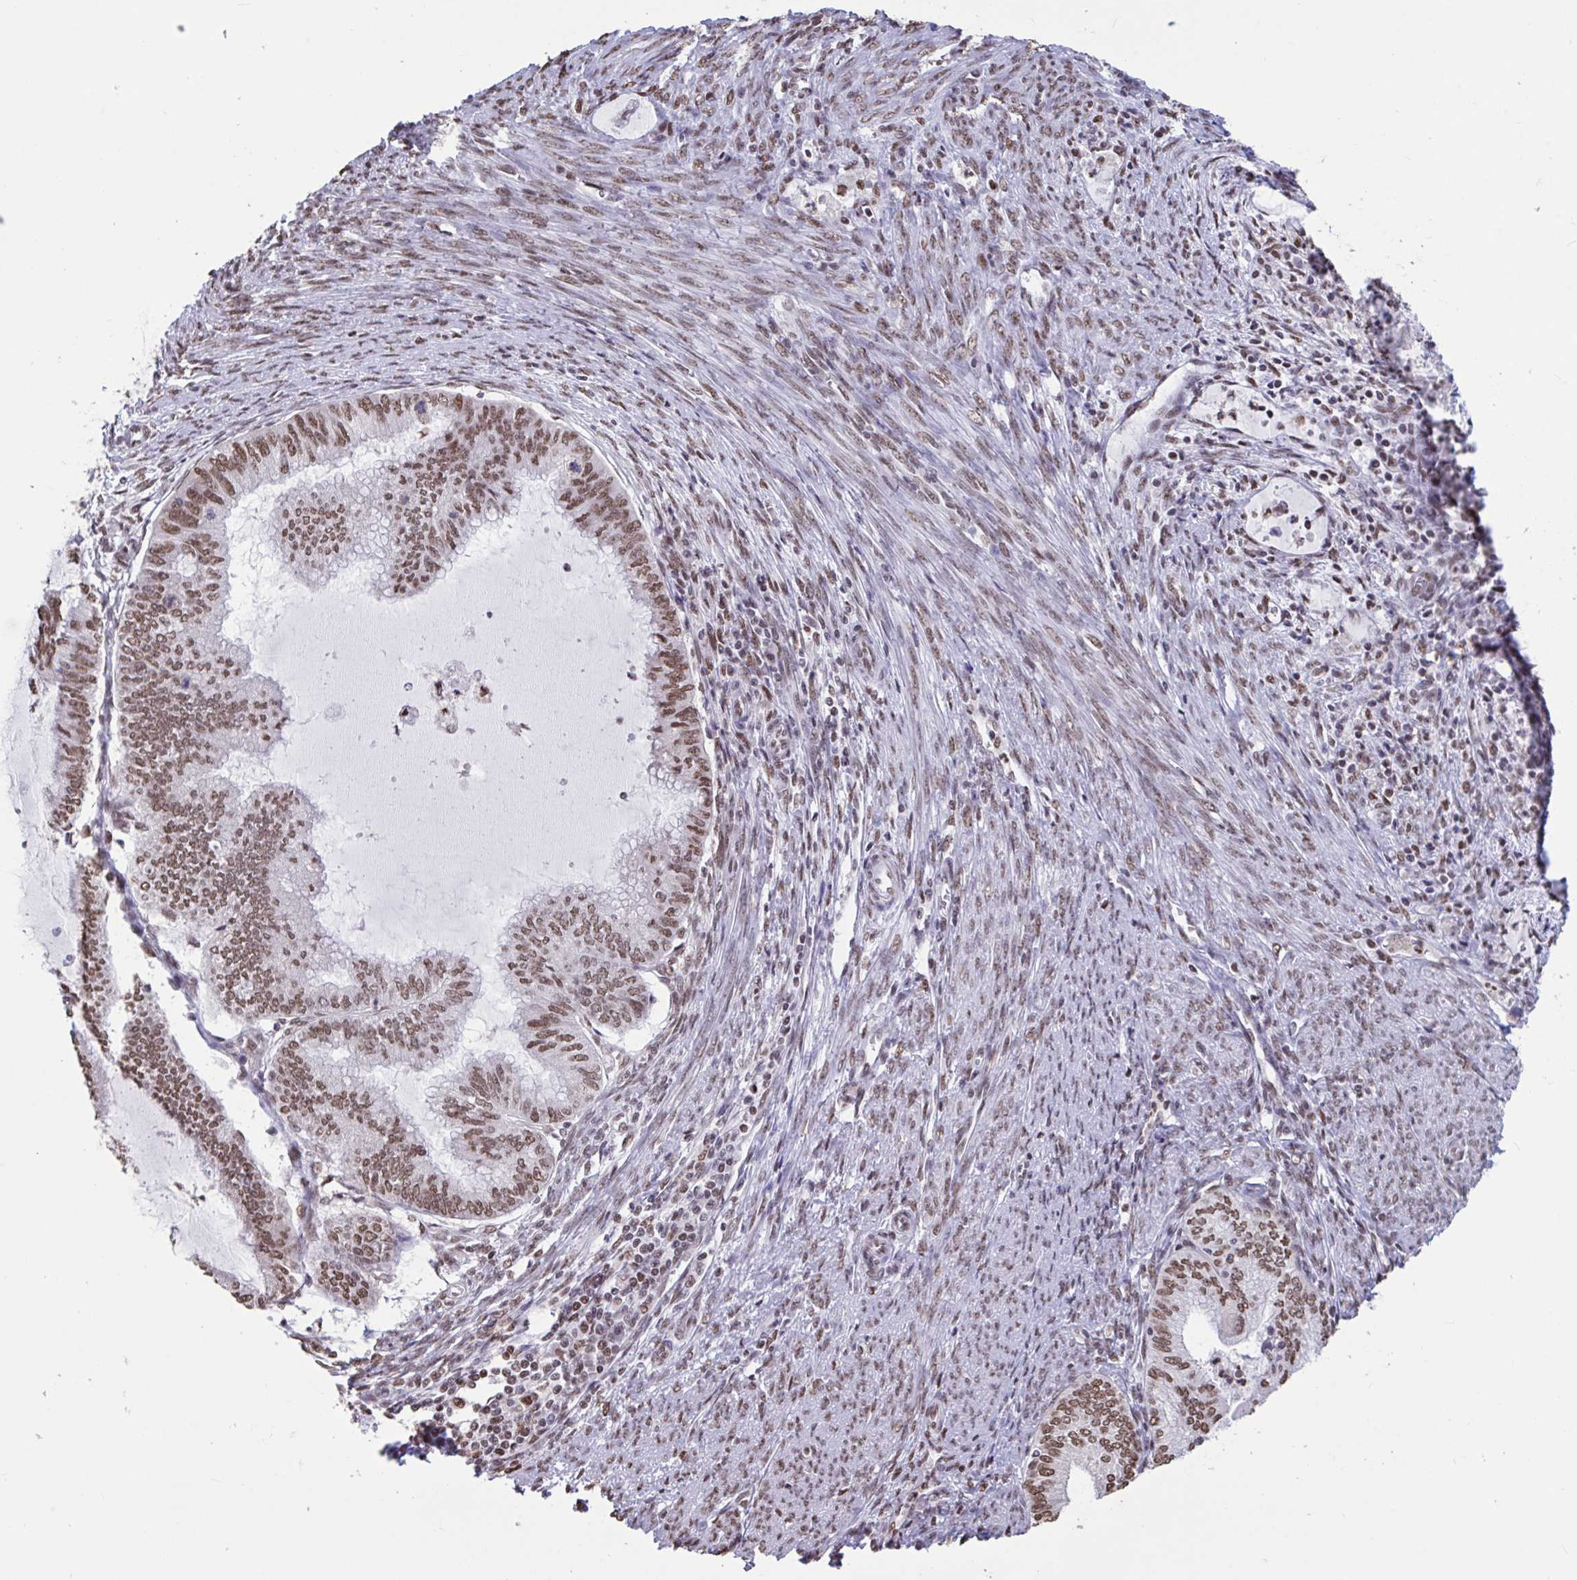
{"staining": {"intensity": "moderate", "quantity": ">75%", "location": "nuclear"}, "tissue": "endometrial cancer", "cell_type": "Tumor cells", "image_type": "cancer", "snomed": [{"axis": "morphology", "description": "Adenocarcinoma, NOS"}, {"axis": "topography", "description": "Endometrium"}], "caption": "There is medium levels of moderate nuclear expression in tumor cells of endometrial cancer, as demonstrated by immunohistochemical staining (brown color).", "gene": "HNRNPDL", "patient": {"sex": "female", "age": 79}}